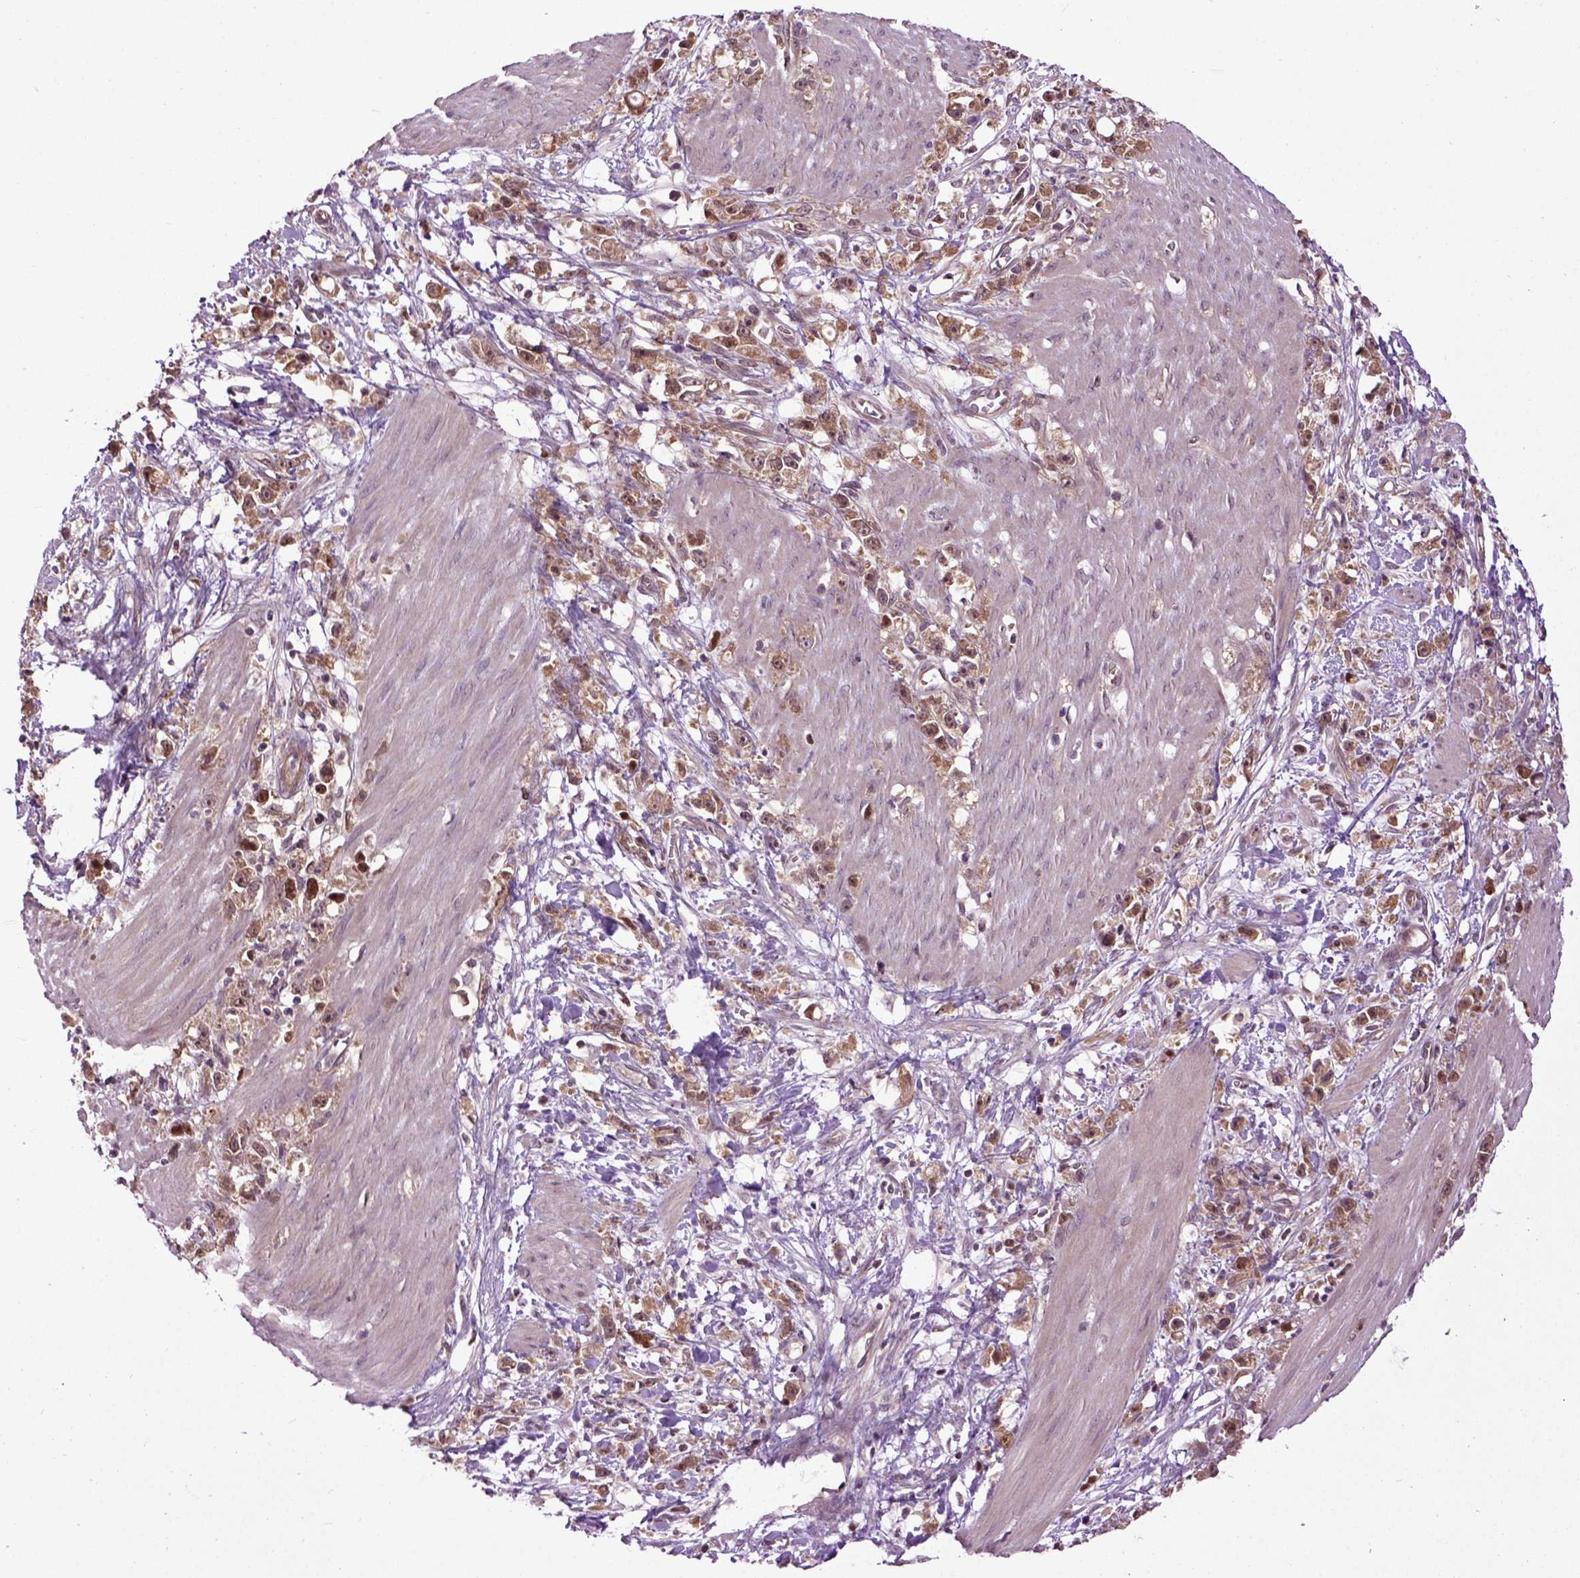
{"staining": {"intensity": "moderate", "quantity": ">75%", "location": "cytoplasmic/membranous,nuclear"}, "tissue": "stomach cancer", "cell_type": "Tumor cells", "image_type": "cancer", "snomed": [{"axis": "morphology", "description": "Adenocarcinoma, NOS"}, {"axis": "topography", "description": "Stomach"}], "caption": "Stomach cancer tissue exhibits moderate cytoplasmic/membranous and nuclear positivity in approximately >75% of tumor cells", "gene": "WDR48", "patient": {"sex": "female", "age": 59}}